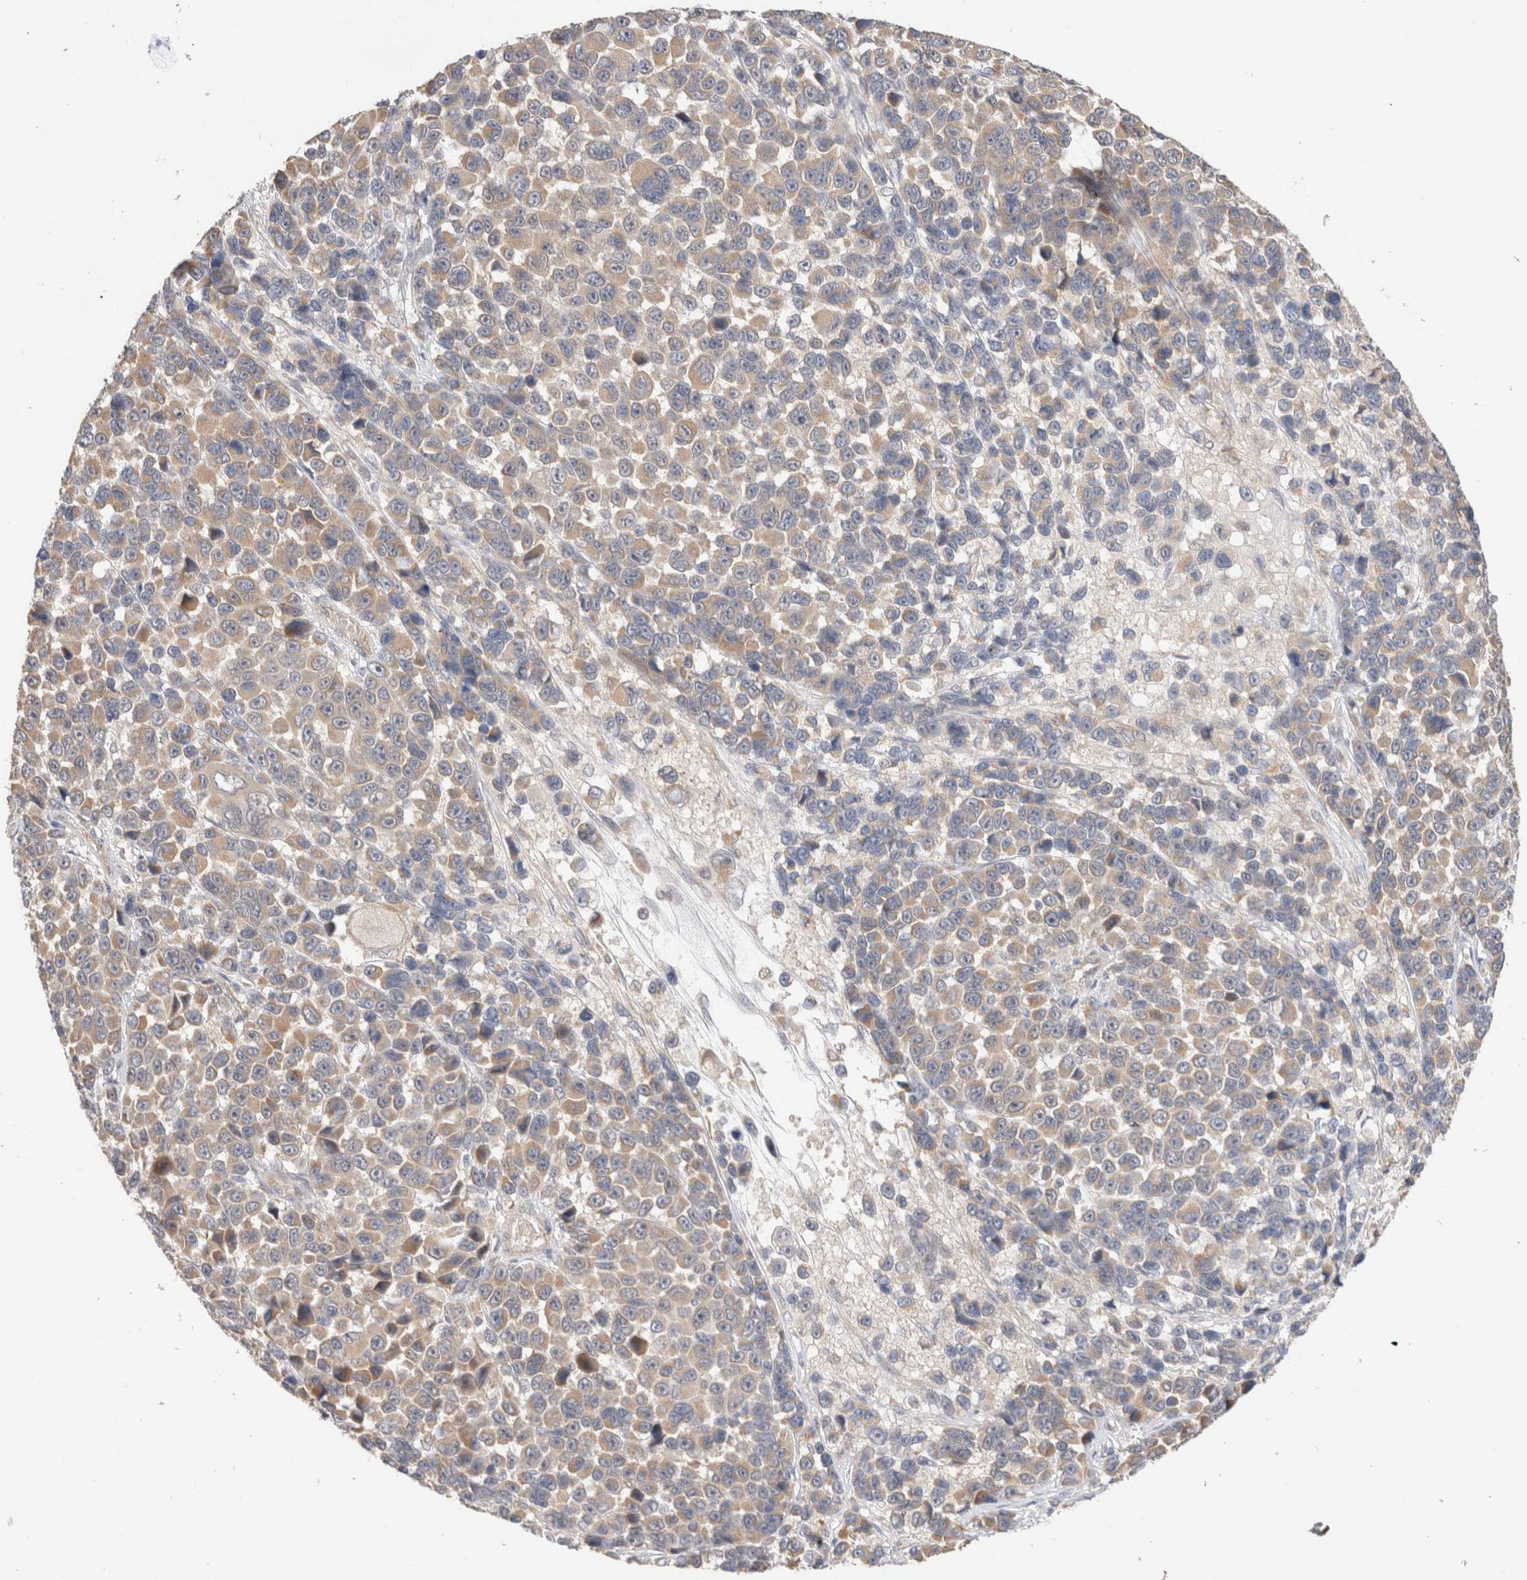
{"staining": {"intensity": "weak", "quantity": "<25%", "location": "cytoplasmic/membranous"}, "tissue": "melanoma", "cell_type": "Tumor cells", "image_type": "cancer", "snomed": [{"axis": "morphology", "description": "Malignant melanoma, NOS"}, {"axis": "topography", "description": "Skin"}], "caption": "Tumor cells show no significant protein staining in malignant melanoma.", "gene": "CA13", "patient": {"sex": "male", "age": 53}}